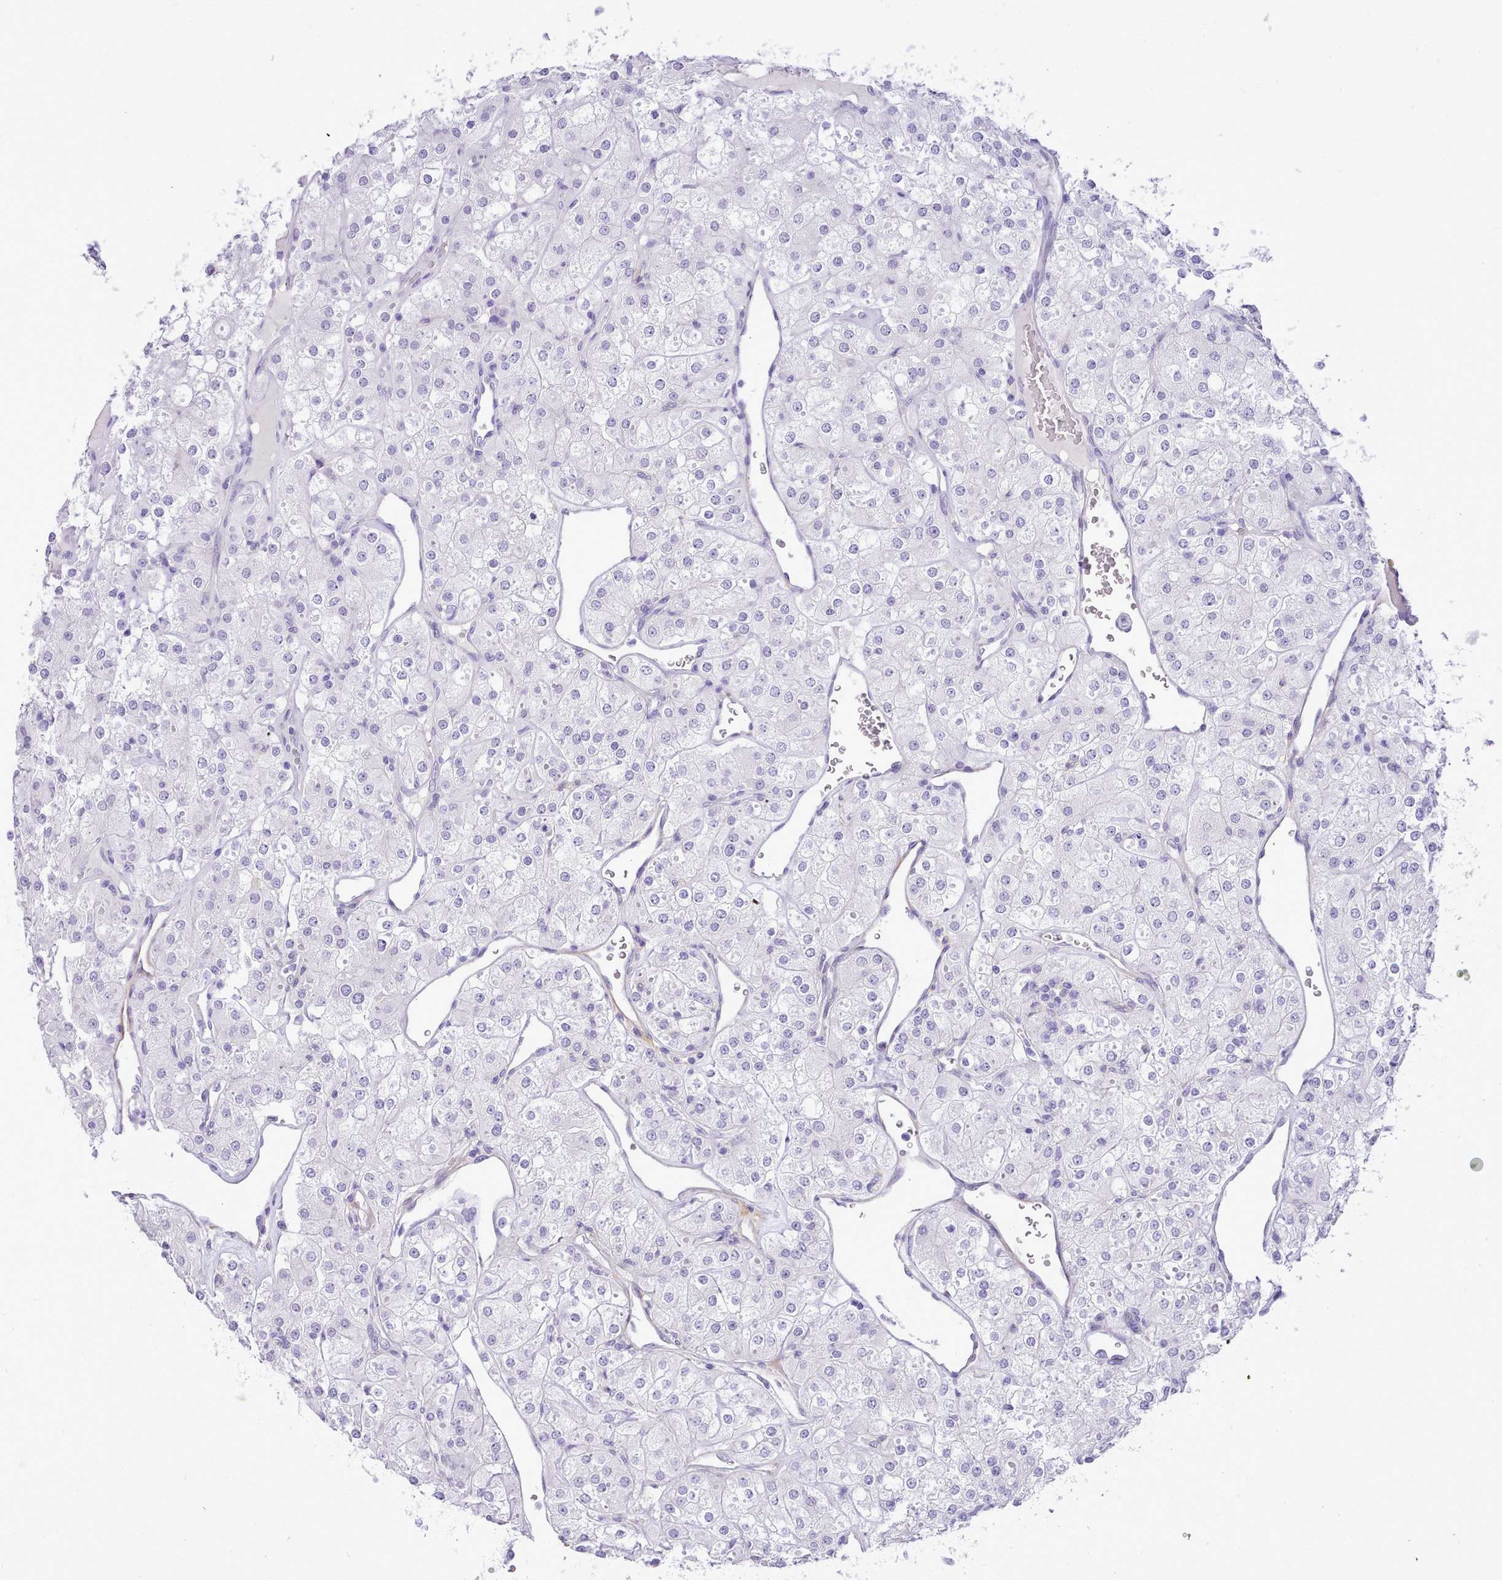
{"staining": {"intensity": "negative", "quantity": "none", "location": "none"}, "tissue": "renal cancer", "cell_type": "Tumor cells", "image_type": "cancer", "snomed": [{"axis": "morphology", "description": "Adenocarcinoma, NOS"}, {"axis": "topography", "description": "Kidney"}], "caption": "This is an immunohistochemistry image of adenocarcinoma (renal). There is no expression in tumor cells.", "gene": "LRRC37A", "patient": {"sex": "male", "age": 77}}